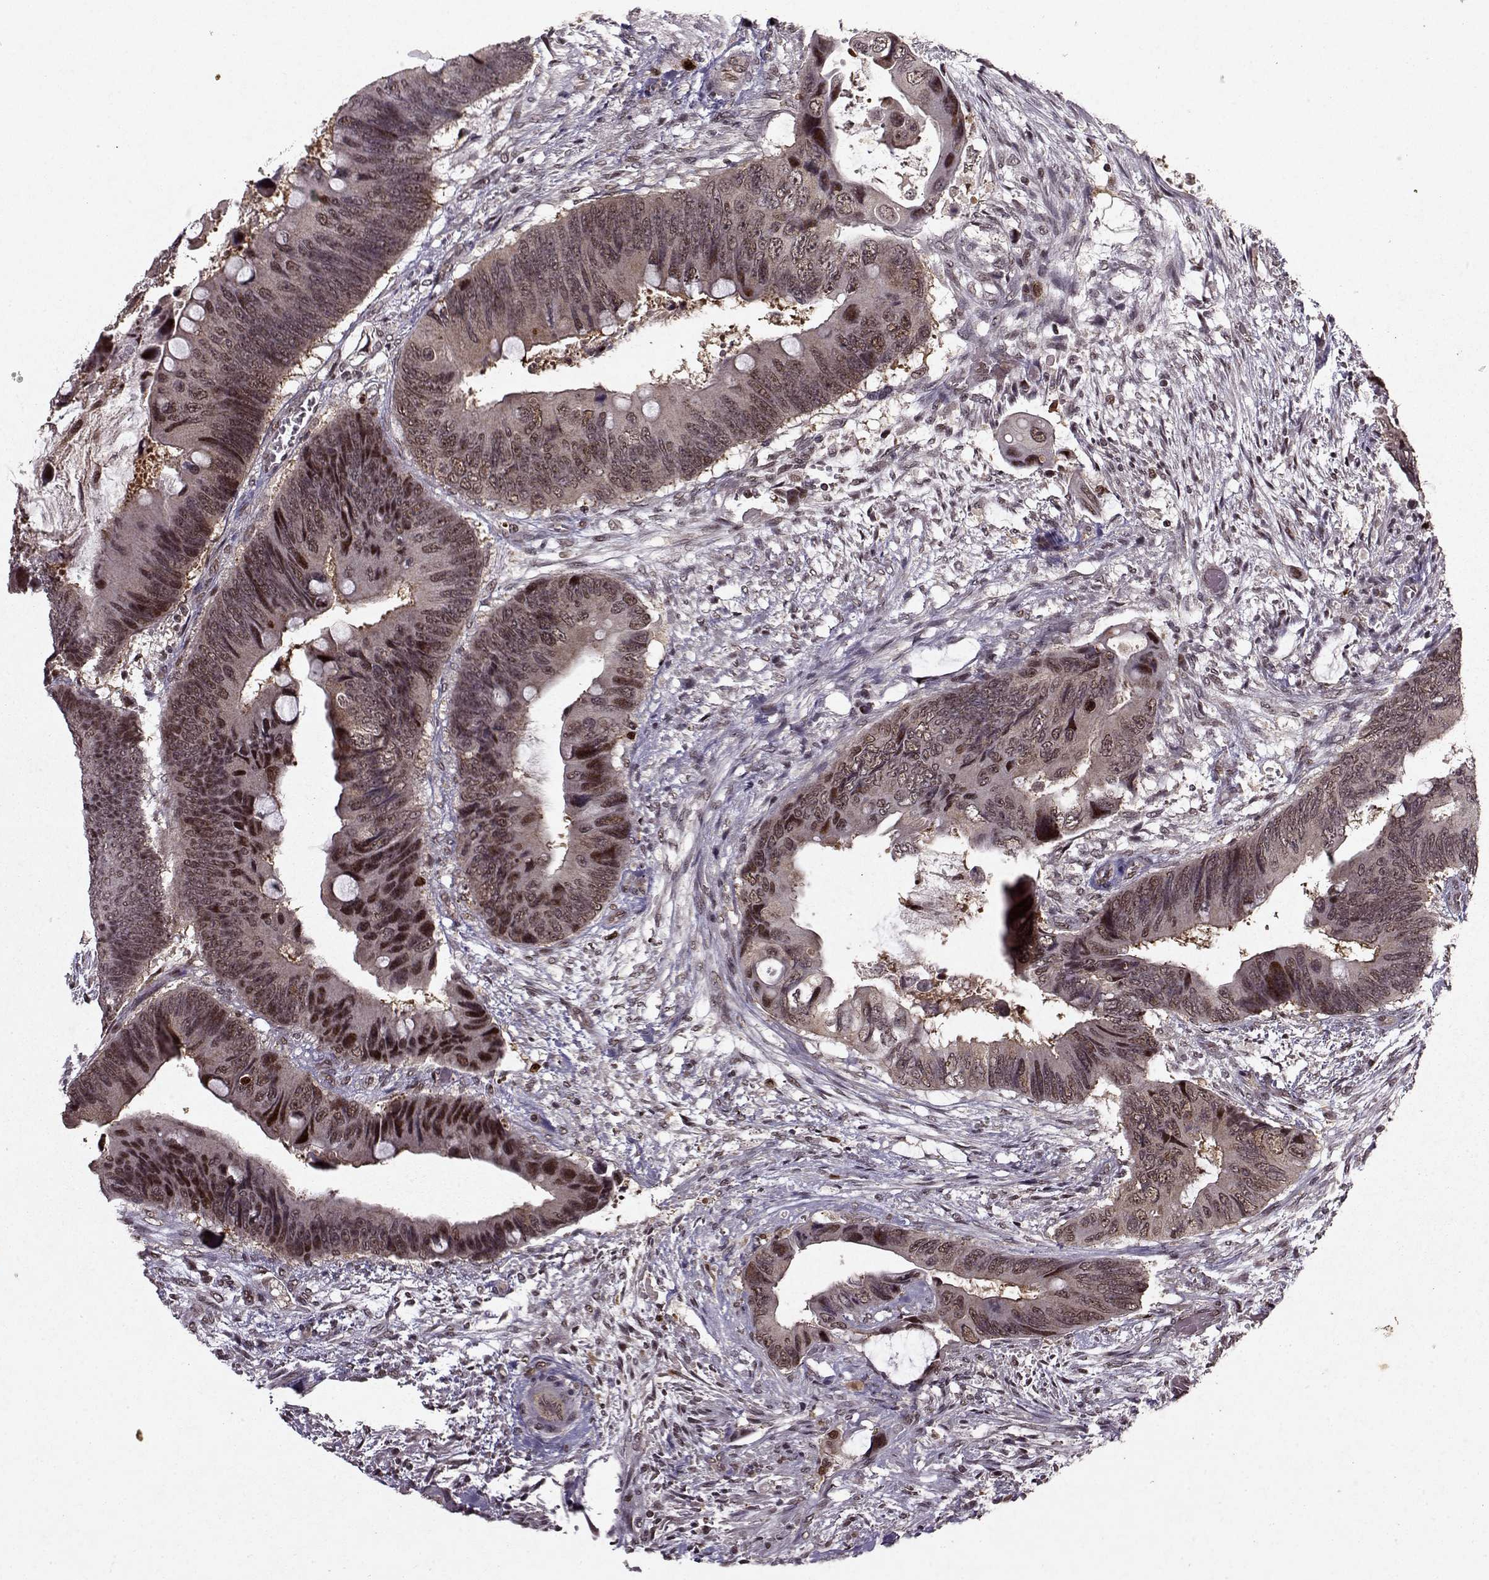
{"staining": {"intensity": "weak", "quantity": ">75%", "location": "nuclear"}, "tissue": "colorectal cancer", "cell_type": "Tumor cells", "image_type": "cancer", "snomed": [{"axis": "morphology", "description": "Adenocarcinoma, NOS"}, {"axis": "topography", "description": "Rectum"}], "caption": "An IHC photomicrograph of neoplastic tissue is shown. Protein staining in brown highlights weak nuclear positivity in colorectal cancer (adenocarcinoma) within tumor cells.", "gene": "PSMA7", "patient": {"sex": "male", "age": 63}}